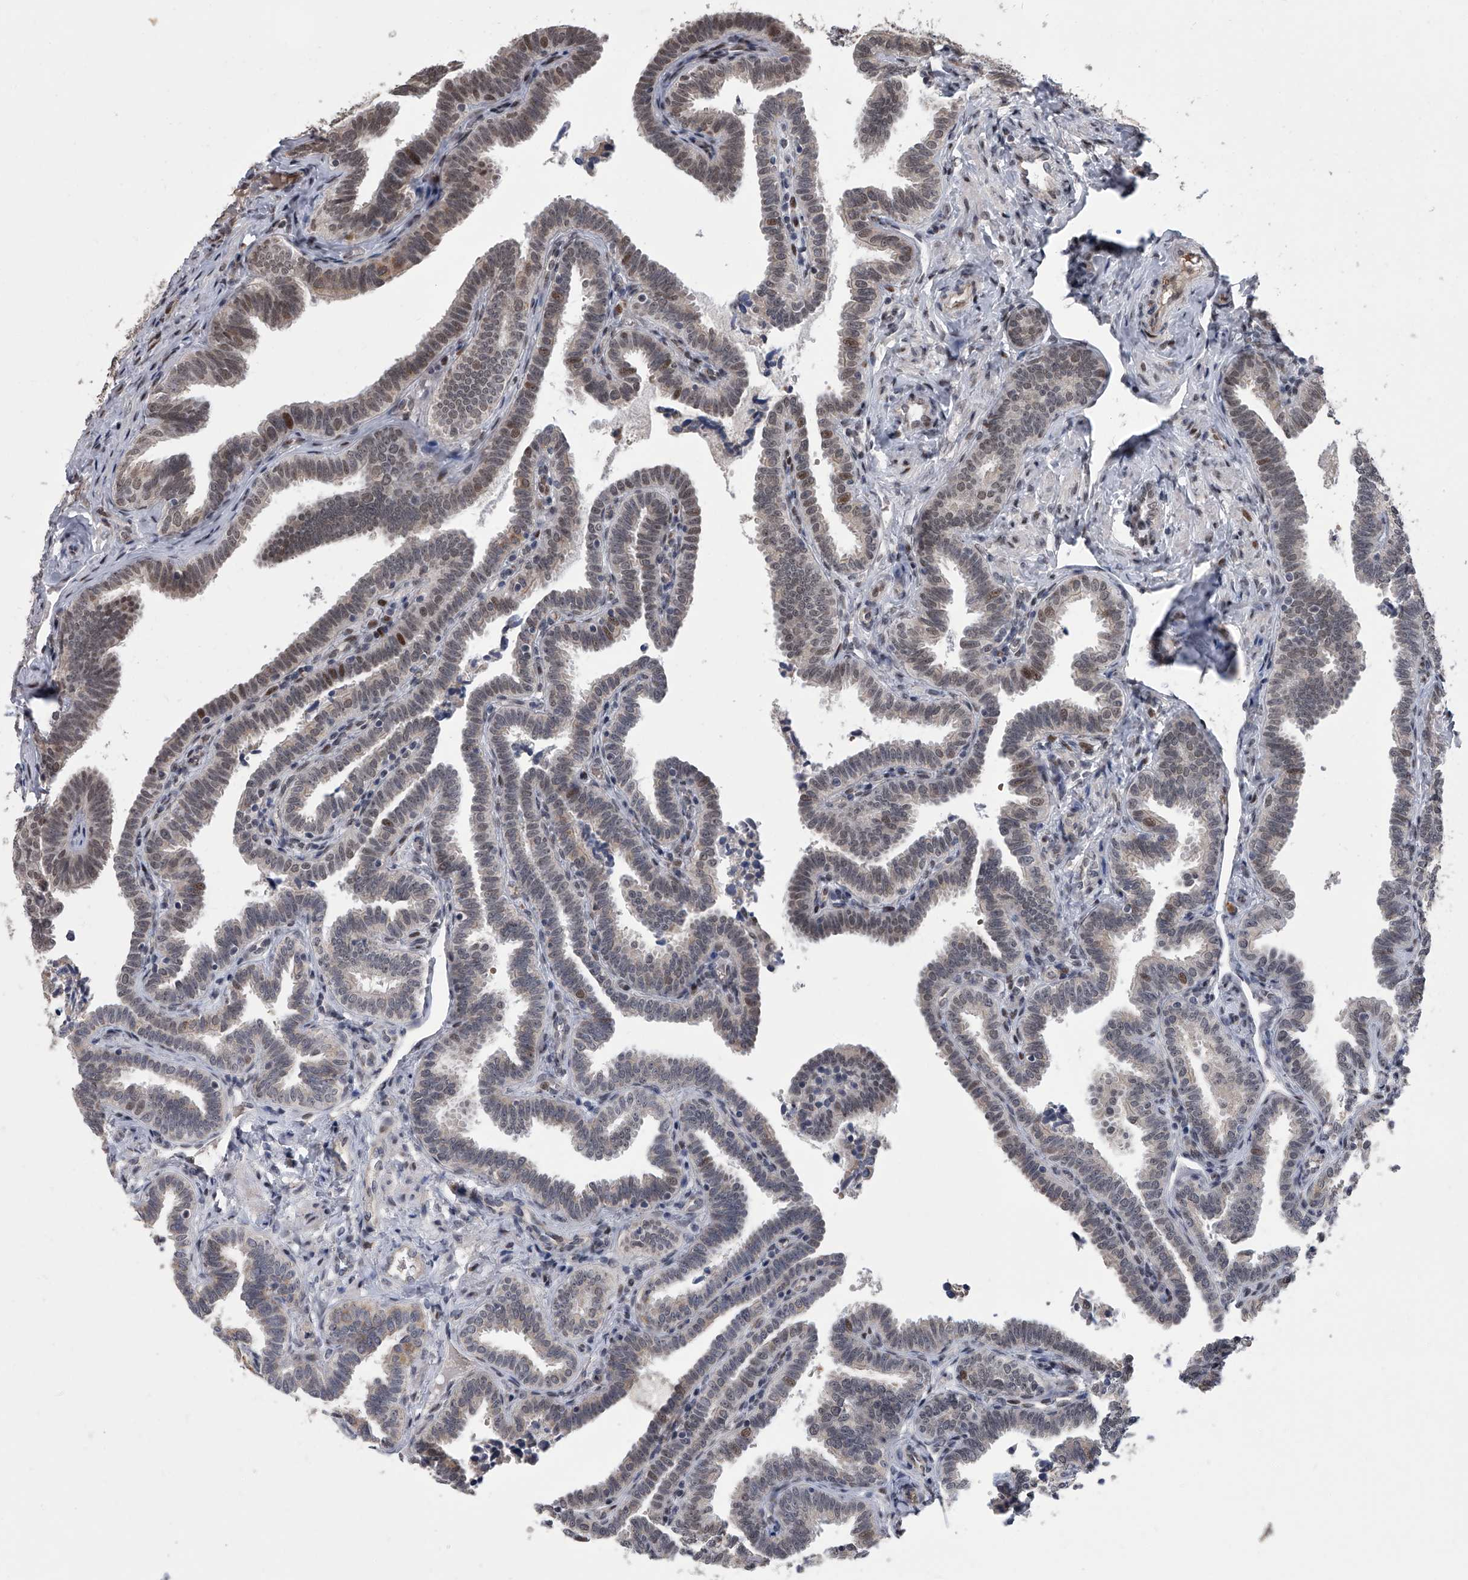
{"staining": {"intensity": "moderate", "quantity": "25%-75%", "location": "nuclear"}, "tissue": "fallopian tube", "cell_type": "Glandular cells", "image_type": "normal", "snomed": [{"axis": "morphology", "description": "Normal tissue, NOS"}, {"axis": "topography", "description": "Fallopian tube"}], "caption": "A micrograph of fallopian tube stained for a protein demonstrates moderate nuclear brown staining in glandular cells. Using DAB (3,3'-diaminobenzidine) (brown) and hematoxylin (blue) stains, captured at high magnification using brightfield microscopy.", "gene": "ZNF426", "patient": {"sex": "female", "age": 39}}